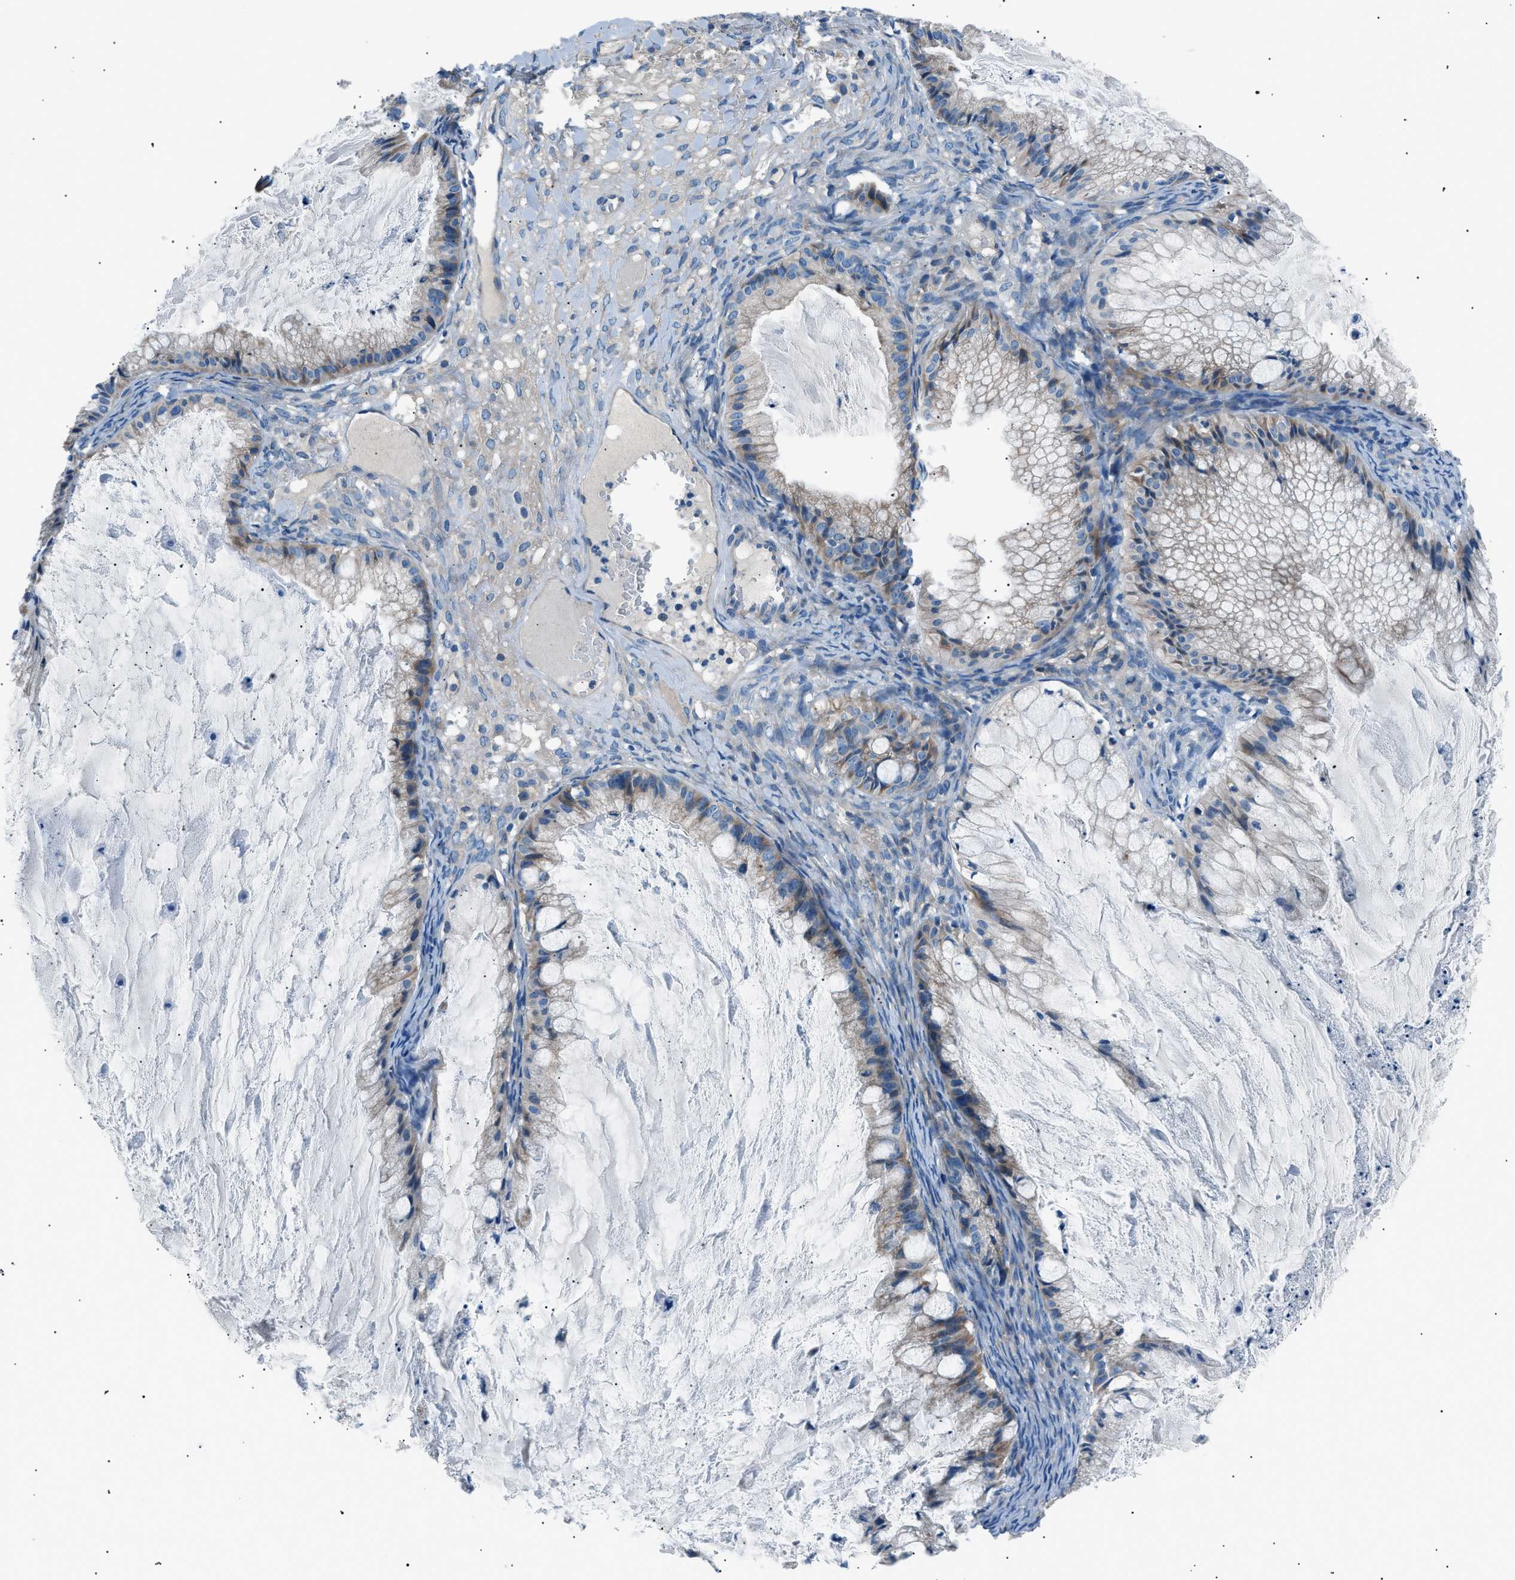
{"staining": {"intensity": "weak", "quantity": "<25%", "location": "cytoplasmic/membranous"}, "tissue": "ovarian cancer", "cell_type": "Tumor cells", "image_type": "cancer", "snomed": [{"axis": "morphology", "description": "Cystadenocarcinoma, mucinous, NOS"}, {"axis": "topography", "description": "Ovary"}], "caption": "This is a image of immunohistochemistry (IHC) staining of mucinous cystadenocarcinoma (ovarian), which shows no positivity in tumor cells.", "gene": "LRRC37B", "patient": {"sex": "female", "age": 57}}